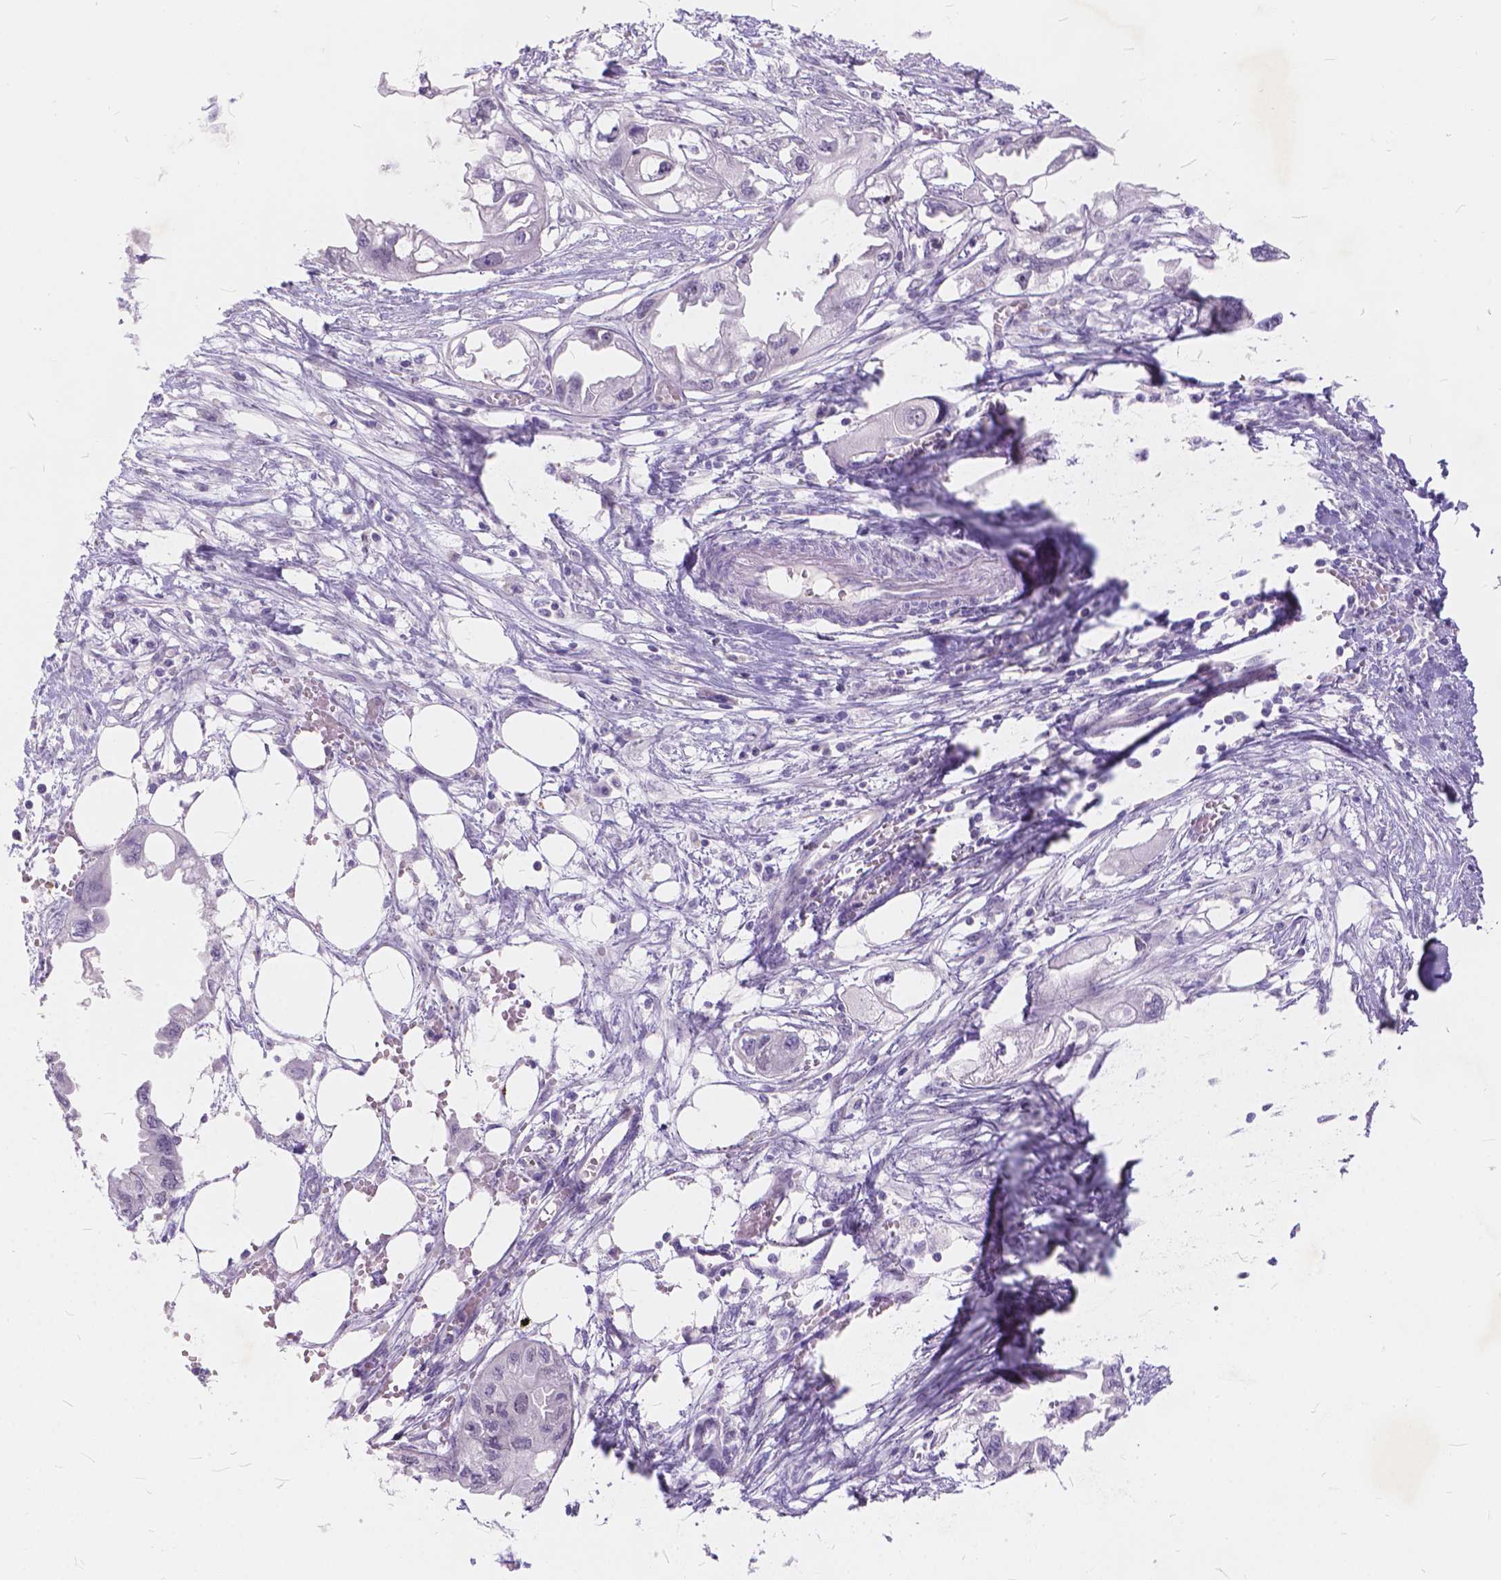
{"staining": {"intensity": "negative", "quantity": "none", "location": "none"}, "tissue": "endometrial cancer", "cell_type": "Tumor cells", "image_type": "cancer", "snomed": [{"axis": "morphology", "description": "Adenocarcinoma, NOS"}, {"axis": "morphology", "description": "Adenocarcinoma, metastatic, NOS"}, {"axis": "topography", "description": "Adipose tissue"}, {"axis": "topography", "description": "Endometrium"}], "caption": "Tumor cells are negative for protein expression in human endometrial cancer.", "gene": "FAM53A", "patient": {"sex": "female", "age": 67}}